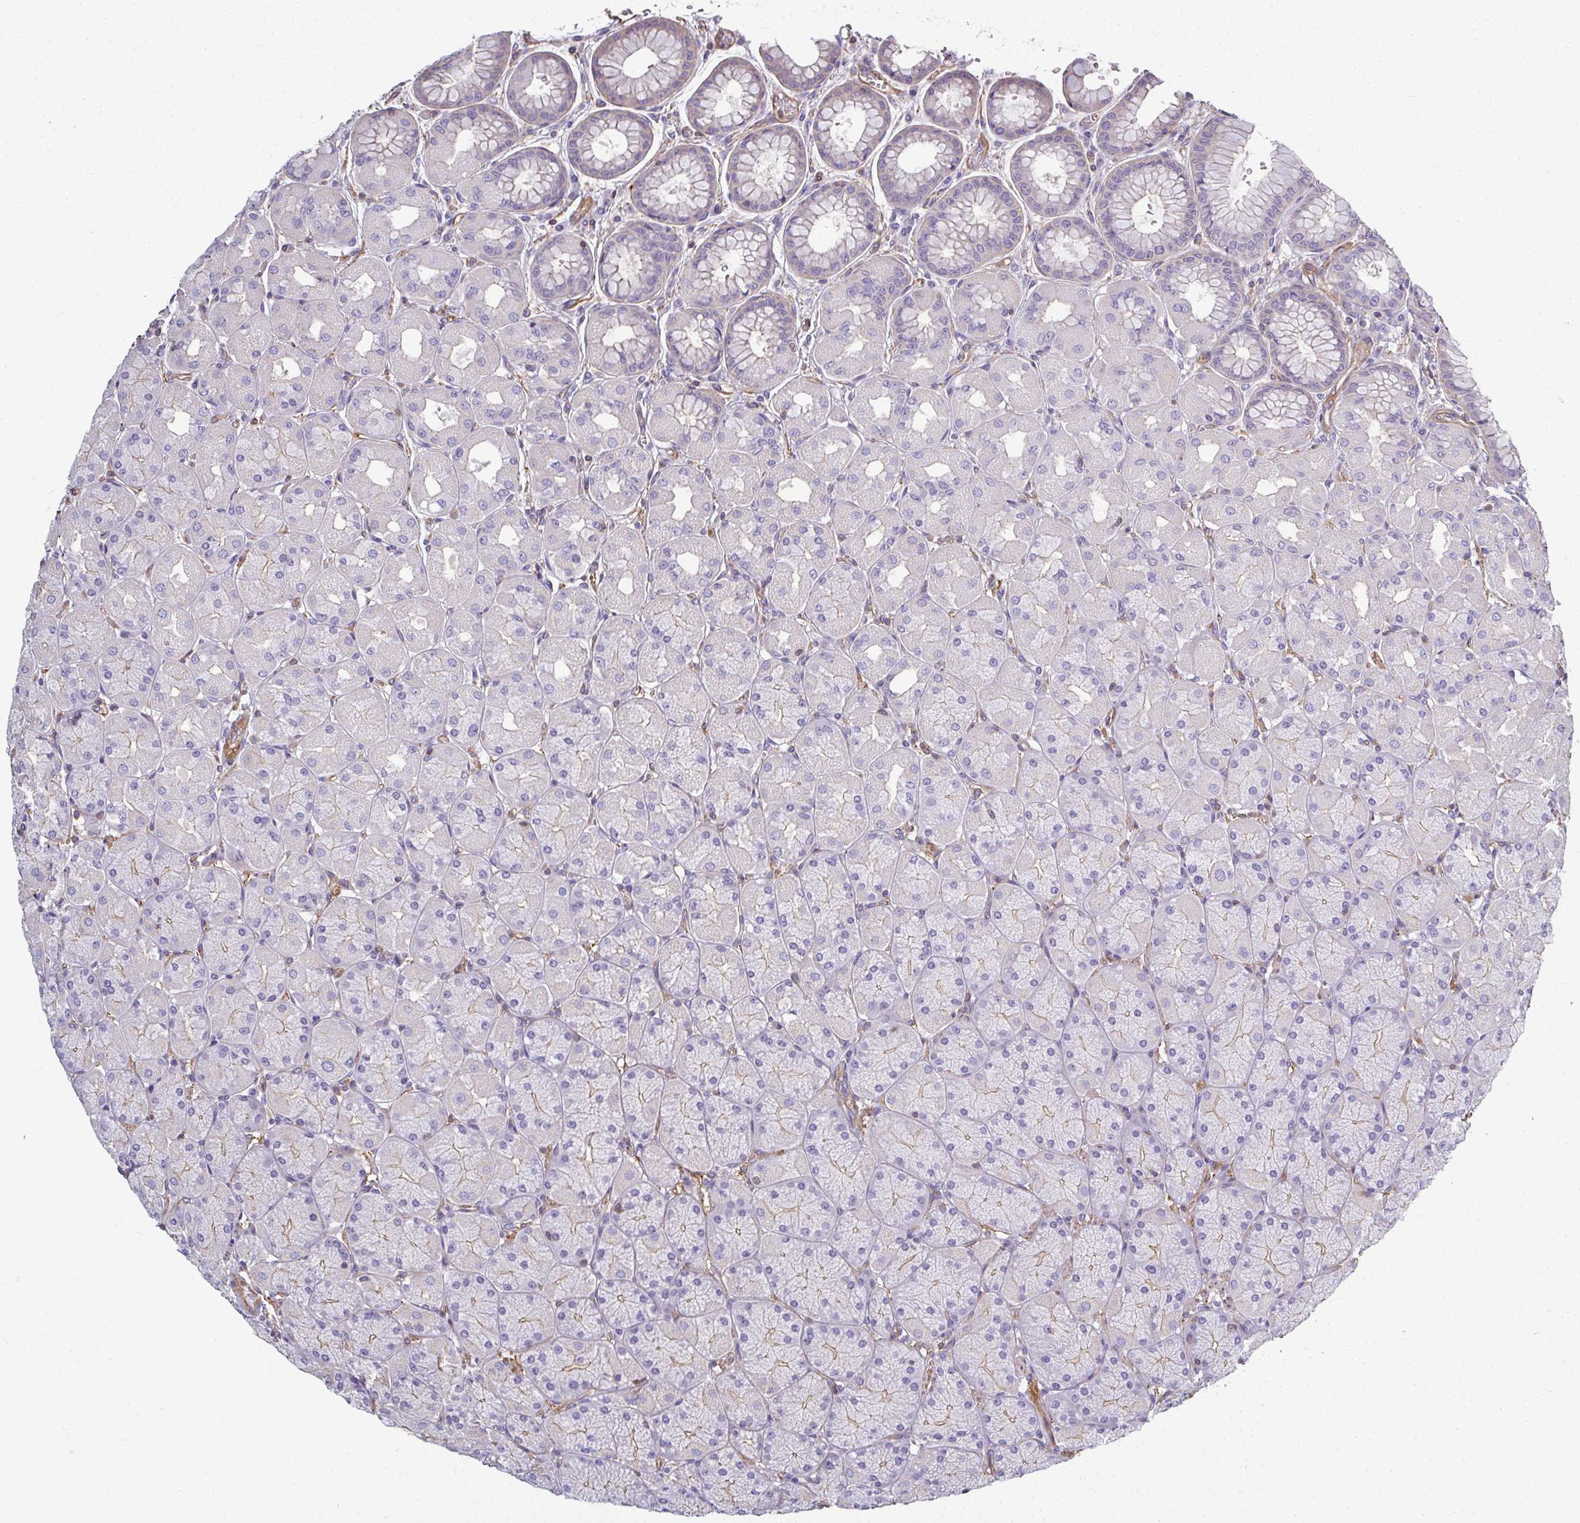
{"staining": {"intensity": "weak", "quantity": "<25%", "location": "cytoplasmic/membranous"}, "tissue": "stomach", "cell_type": "Glandular cells", "image_type": "normal", "snomed": [{"axis": "morphology", "description": "Normal tissue, NOS"}, {"axis": "topography", "description": "Stomach, upper"}], "caption": "This is a micrograph of IHC staining of benign stomach, which shows no staining in glandular cells.", "gene": "MYL1", "patient": {"sex": "female", "age": 56}}